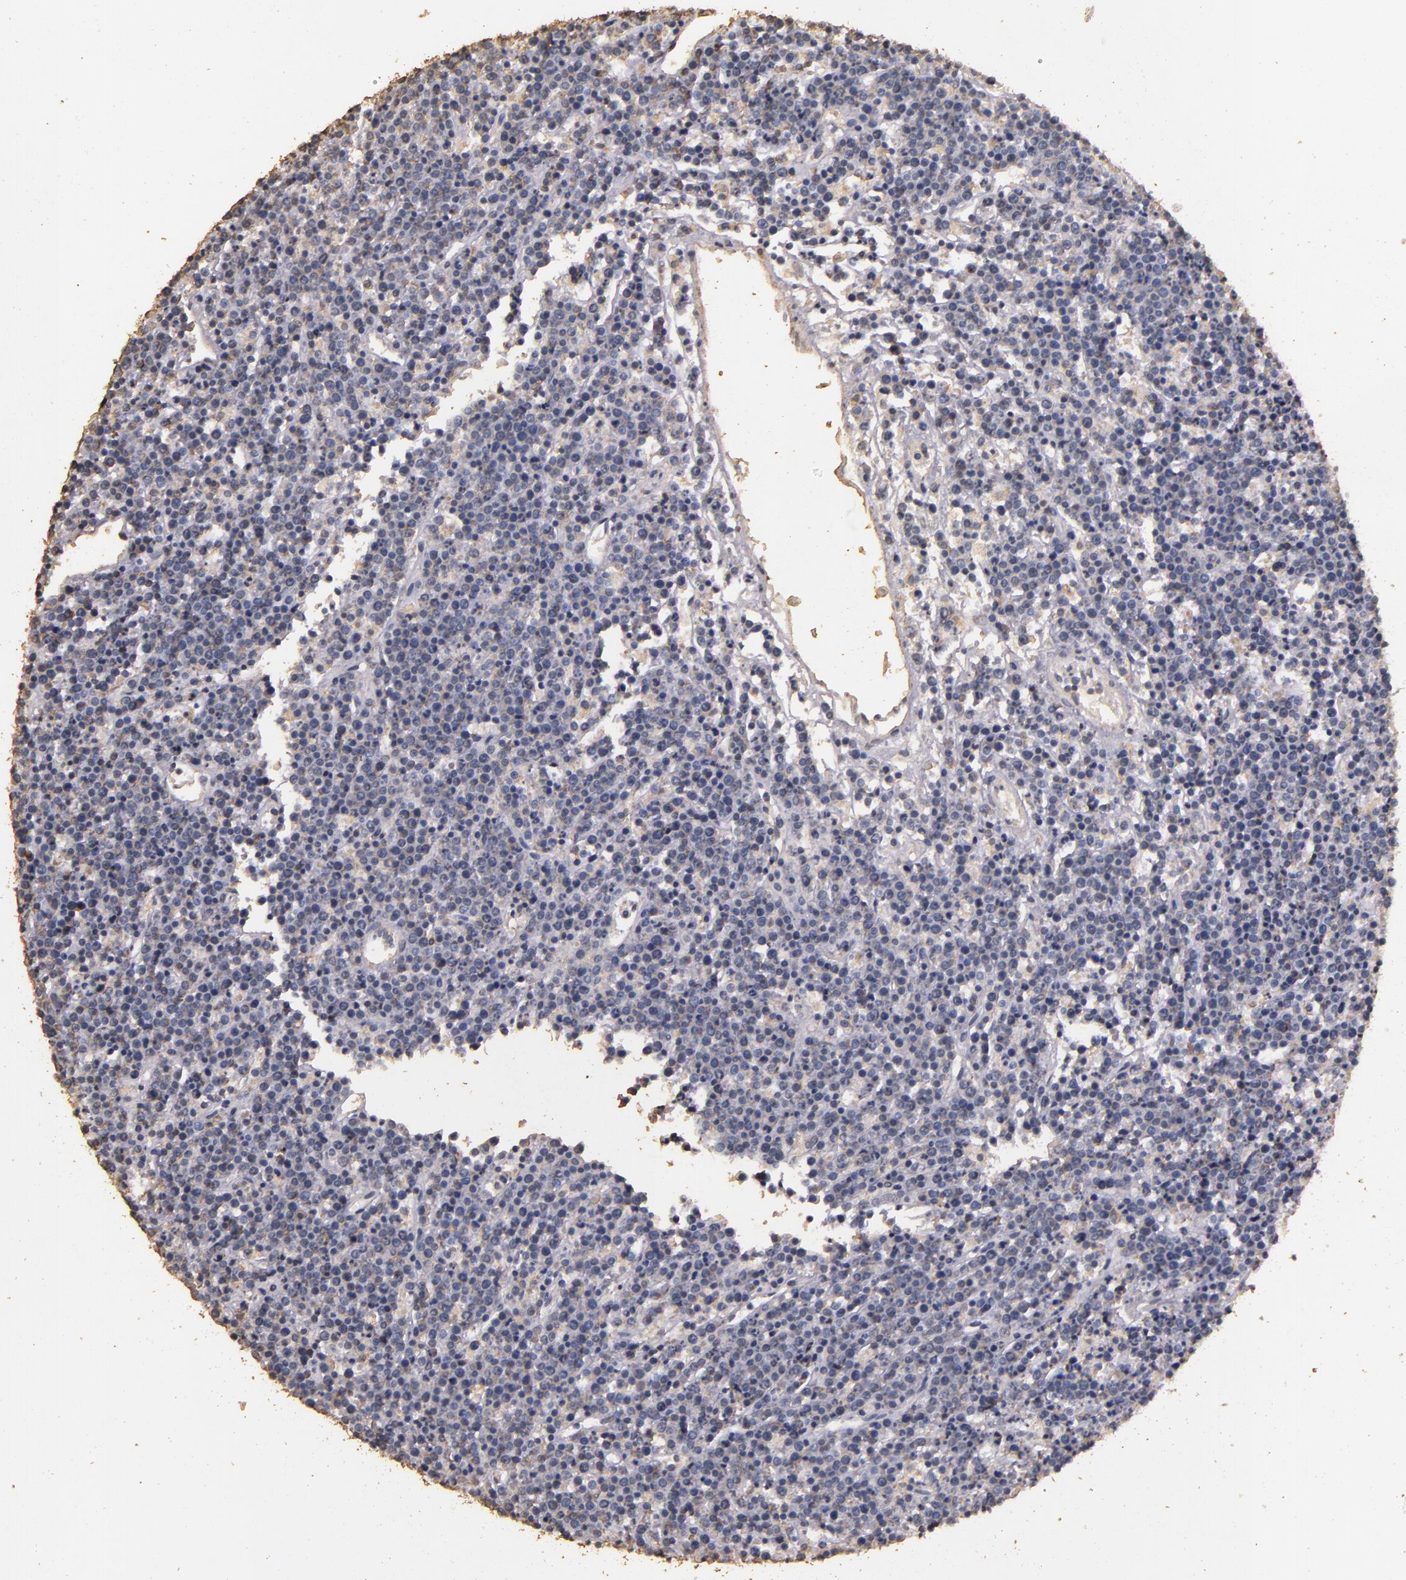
{"staining": {"intensity": "negative", "quantity": "none", "location": "none"}, "tissue": "lymphoma", "cell_type": "Tumor cells", "image_type": "cancer", "snomed": [{"axis": "morphology", "description": "Malignant lymphoma, non-Hodgkin's type, High grade"}, {"axis": "topography", "description": "Ovary"}], "caption": "Tumor cells are negative for brown protein staining in lymphoma.", "gene": "BCL2L13", "patient": {"sex": "female", "age": 56}}